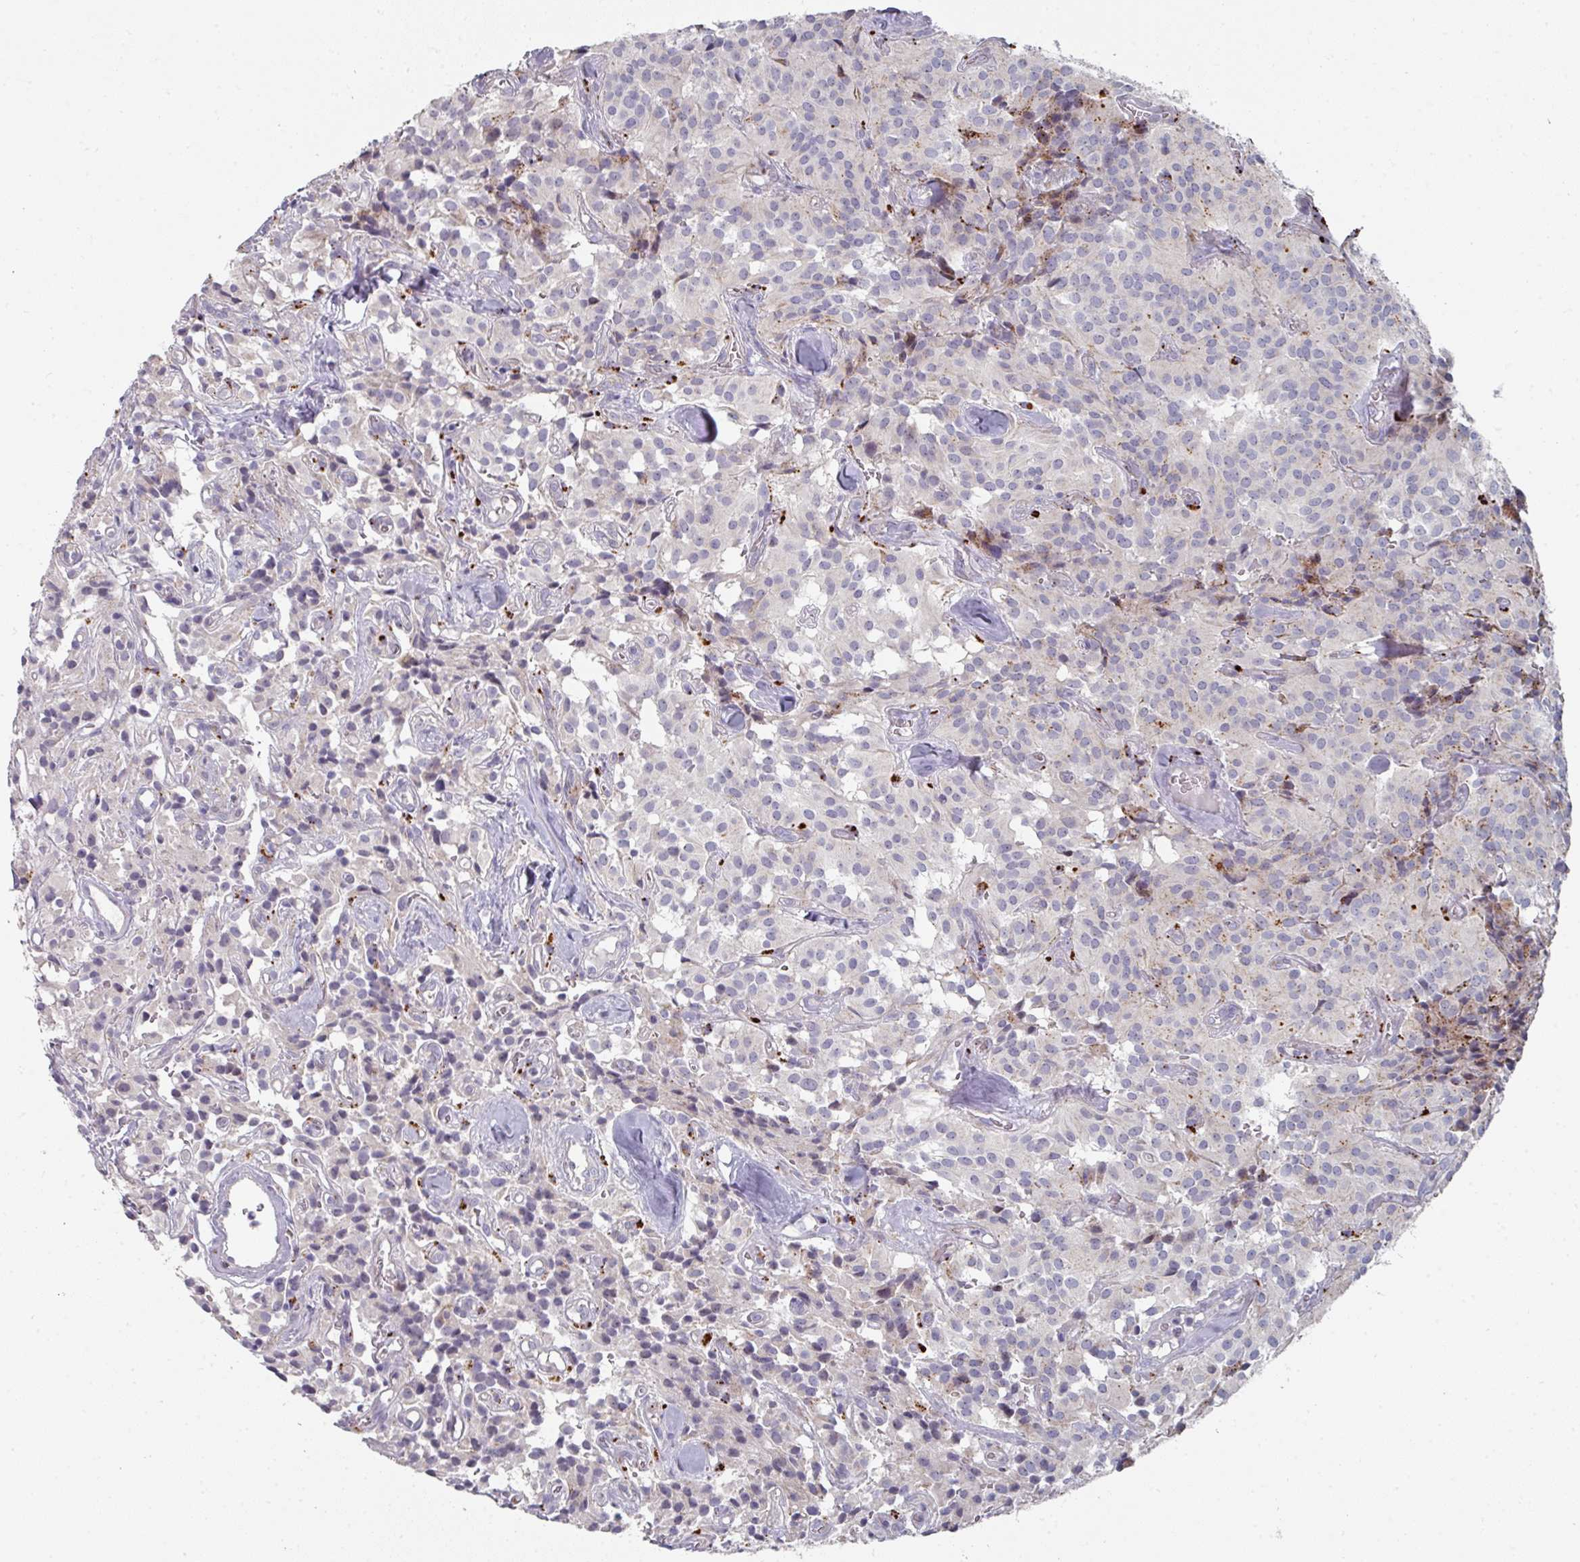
{"staining": {"intensity": "moderate", "quantity": "<25%", "location": "cytoplasmic/membranous"}, "tissue": "glioma", "cell_type": "Tumor cells", "image_type": "cancer", "snomed": [{"axis": "morphology", "description": "Glioma, malignant, Low grade"}, {"axis": "topography", "description": "Brain"}], "caption": "Brown immunohistochemical staining in glioma demonstrates moderate cytoplasmic/membranous staining in approximately <25% of tumor cells. (DAB (3,3'-diaminobenzidine) IHC, brown staining for protein, blue staining for nuclei).", "gene": "NT5C1A", "patient": {"sex": "male", "age": 42}}